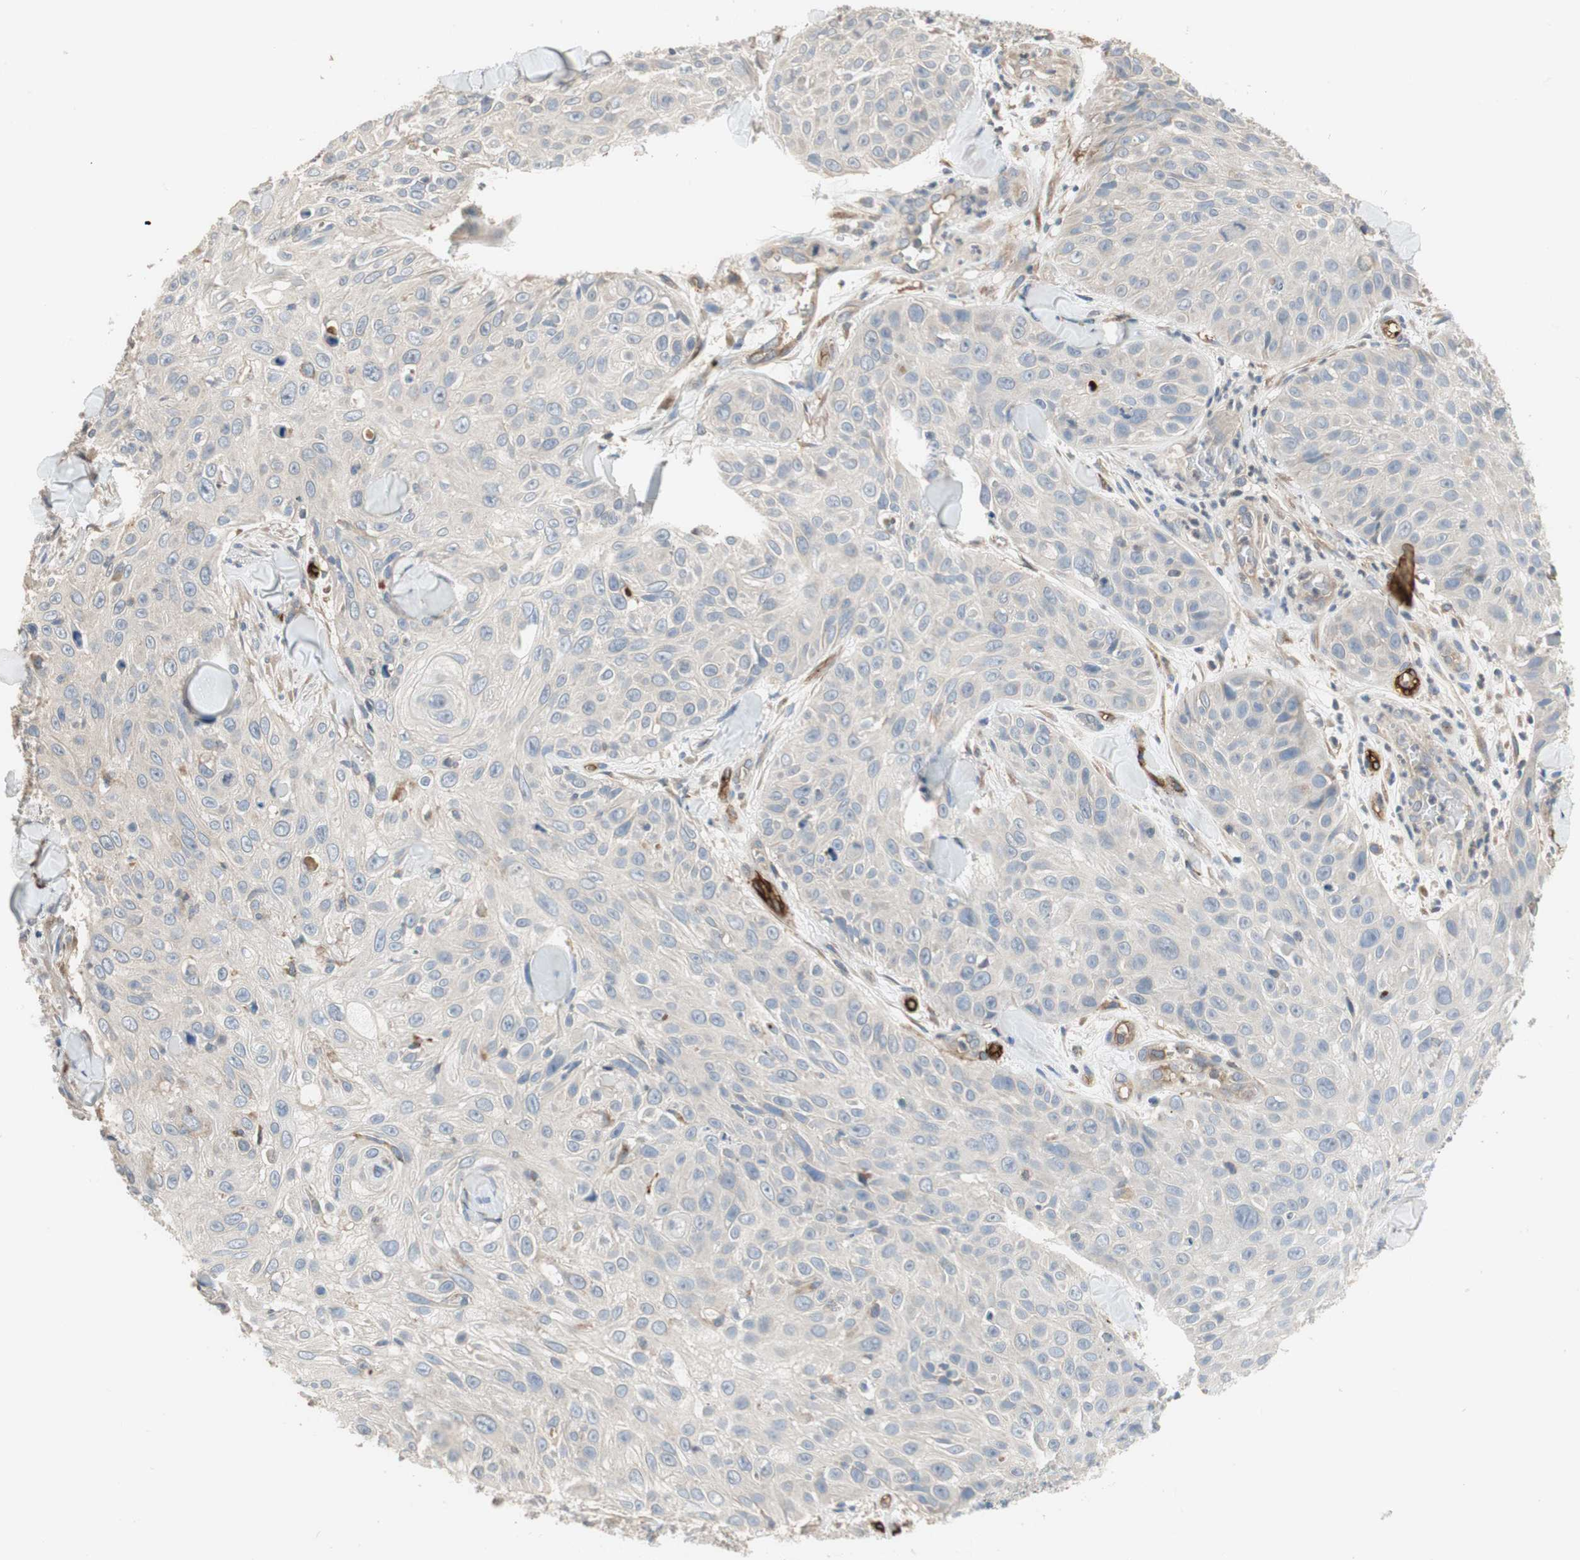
{"staining": {"intensity": "negative", "quantity": "none", "location": "none"}, "tissue": "skin cancer", "cell_type": "Tumor cells", "image_type": "cancer", "snomed": [{"axis": "morphology", "description": "Squamous cell carcinoma, NOS"}, {"axis": "topography", "description": "Skin"}], "caption": "An image of squamous cell carcinoma (skin) stained for a protein reveals no brown staining in tumor cells.", "gene": "ALPL", "patient": {"sex": "male", "age": 86}}